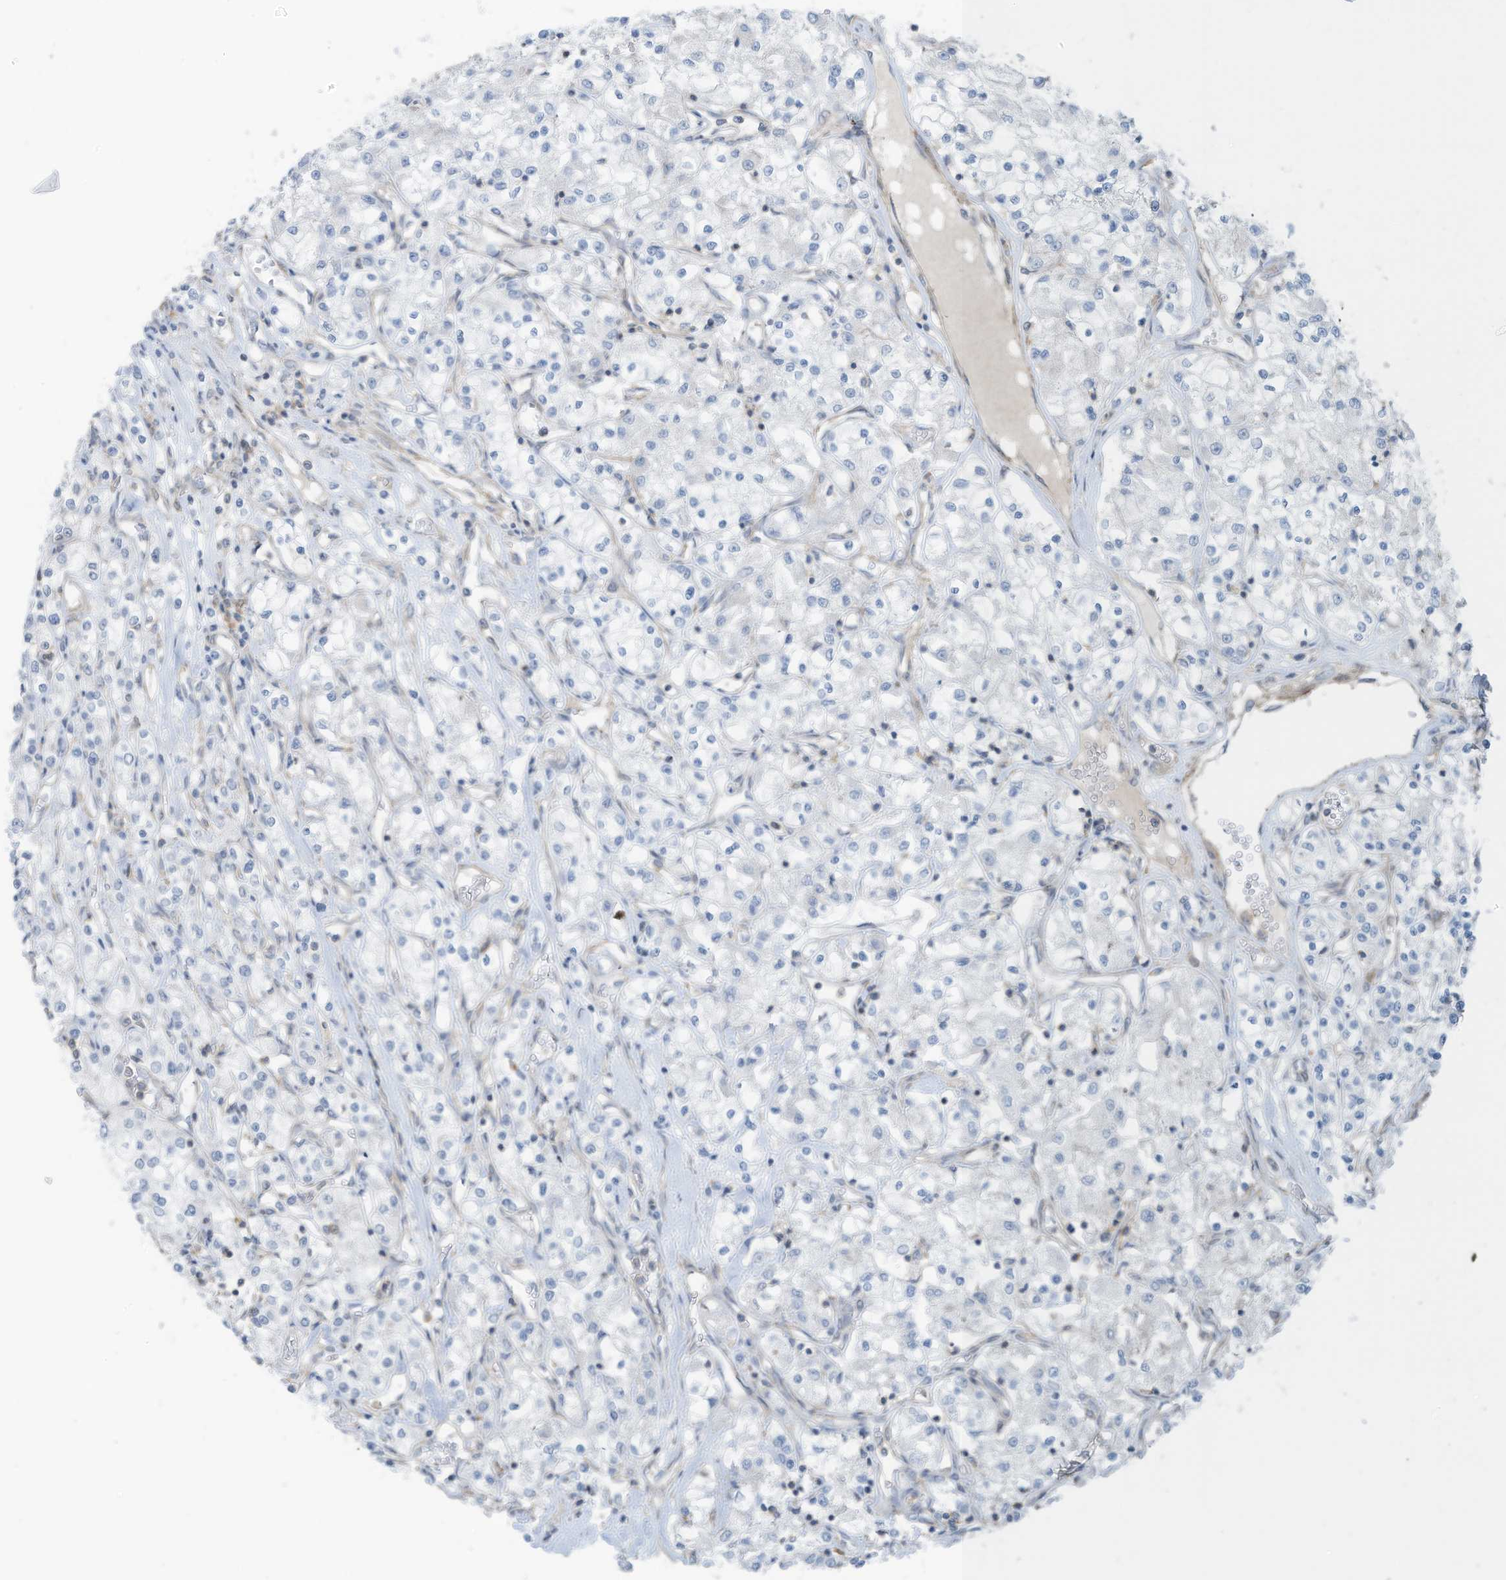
{"staining": {"intensity": "negative", "quantity": "none", "location": "none"}, "tissue": "renal cancer", "cell_type": "Tumor cells", "image_type": "cancer", "snomed": [{"axis": "morphology", "description": "Adenocarcinoma, NOS"}, {"axis": "topography", "description": "Kidney"}], "caption": "Adenocarcinoma (renal) was stained to show a protein in brown. There is no significant positivity in tumor cells.", "gene": "ZNF846", "patient": {"sex": "female", "age": 59}}